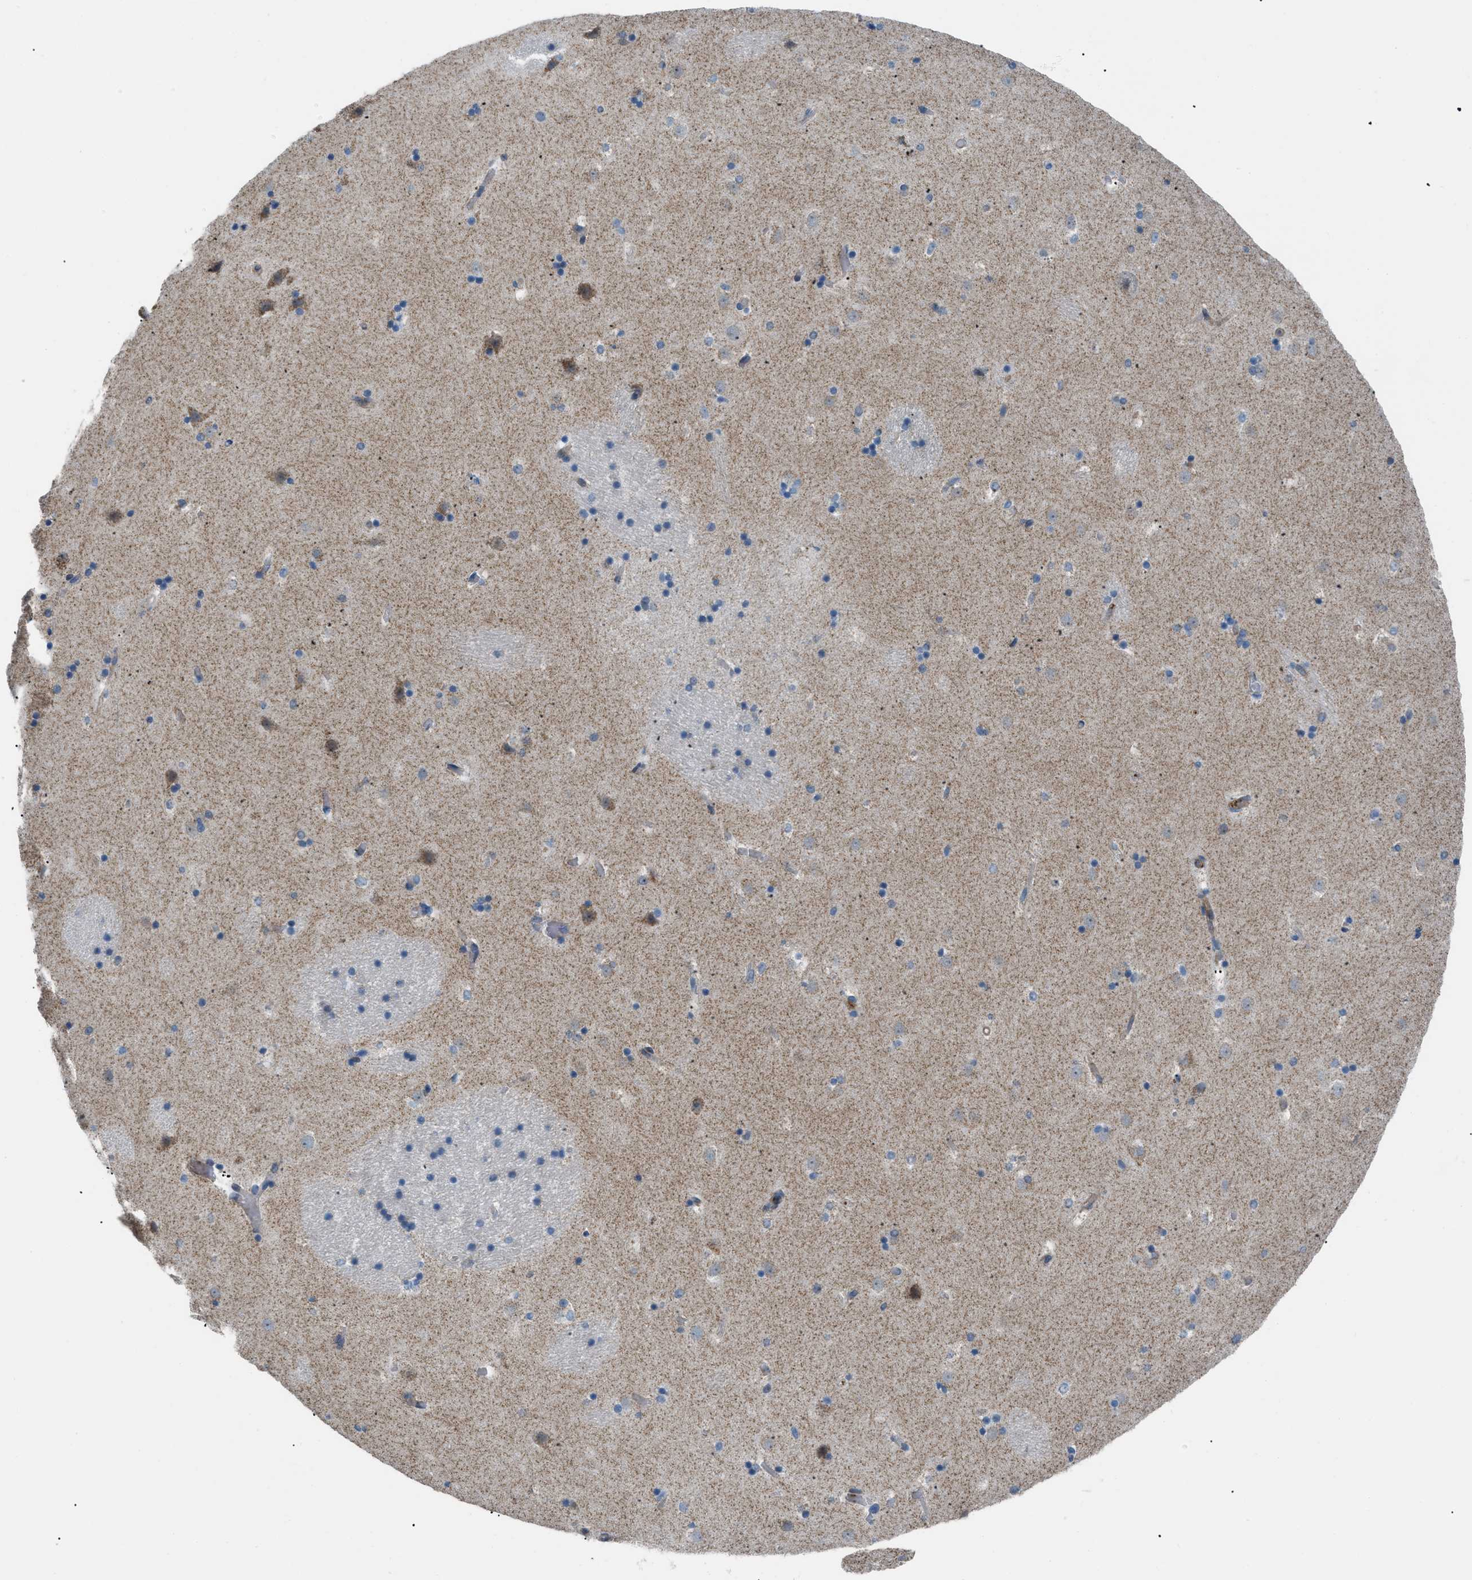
{"staining": {"intensity": "negative", "quantity": "none", "location": "none"}, "tissue": "caudate", "cell_type": "Glial cells", "image_type": "normal", "snomed": [{"axis": "morphology", "description": "Normal tissue, NOS"}, {"axis": "topography", "description": "Lateral ventricle wall"}], "caption": "DAB (3,3'-diaminobenzidine) immunohistochemical staining of unremarkable caudate demonstrates no significant staining in glial cells.", "gene": "ATP2A3", "patient": {"sex": "male", "age": 45}}